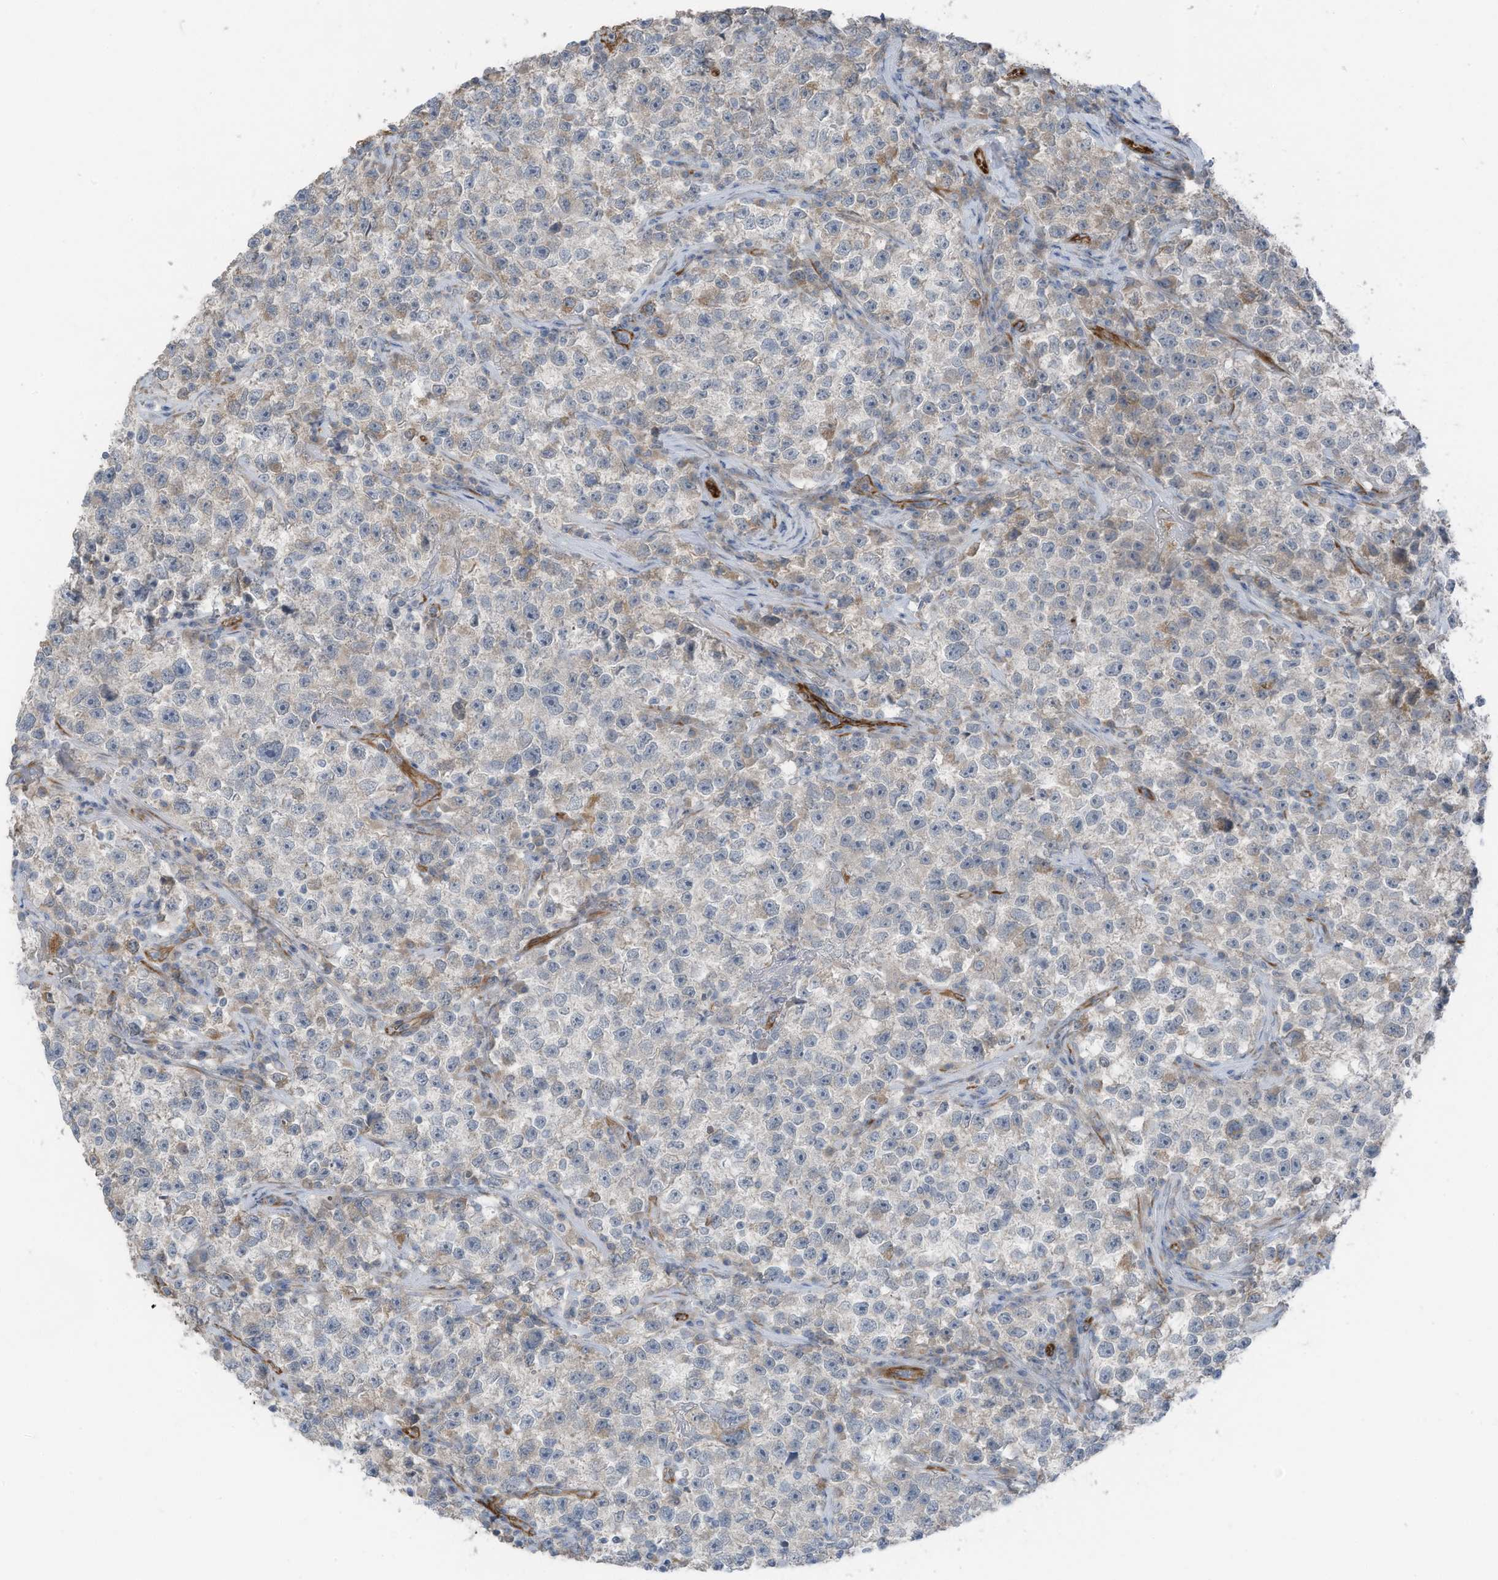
{"staining": {"intensity": "negative", "quantity": "none", "location": "none"}, "tissue": "testis cancer", "cell_type": "Tumor cells", "image_type": "cancer", "snomed": [{"axis": "morphology", "description": "Seminoma, NOS"}, {"axis": "topography", "description": "Testis"}], "caption": "The histopathology image exhibits no significant staining in tumor cells of testis cancer. The staining was performed using DAB to visualize the protein expression in brown, while the nuclei were stained in blue with hematoxylin (Magnification: 20x).", "gene": "ARHGEF33", "patient": {"sex": "male", "age": 22}}